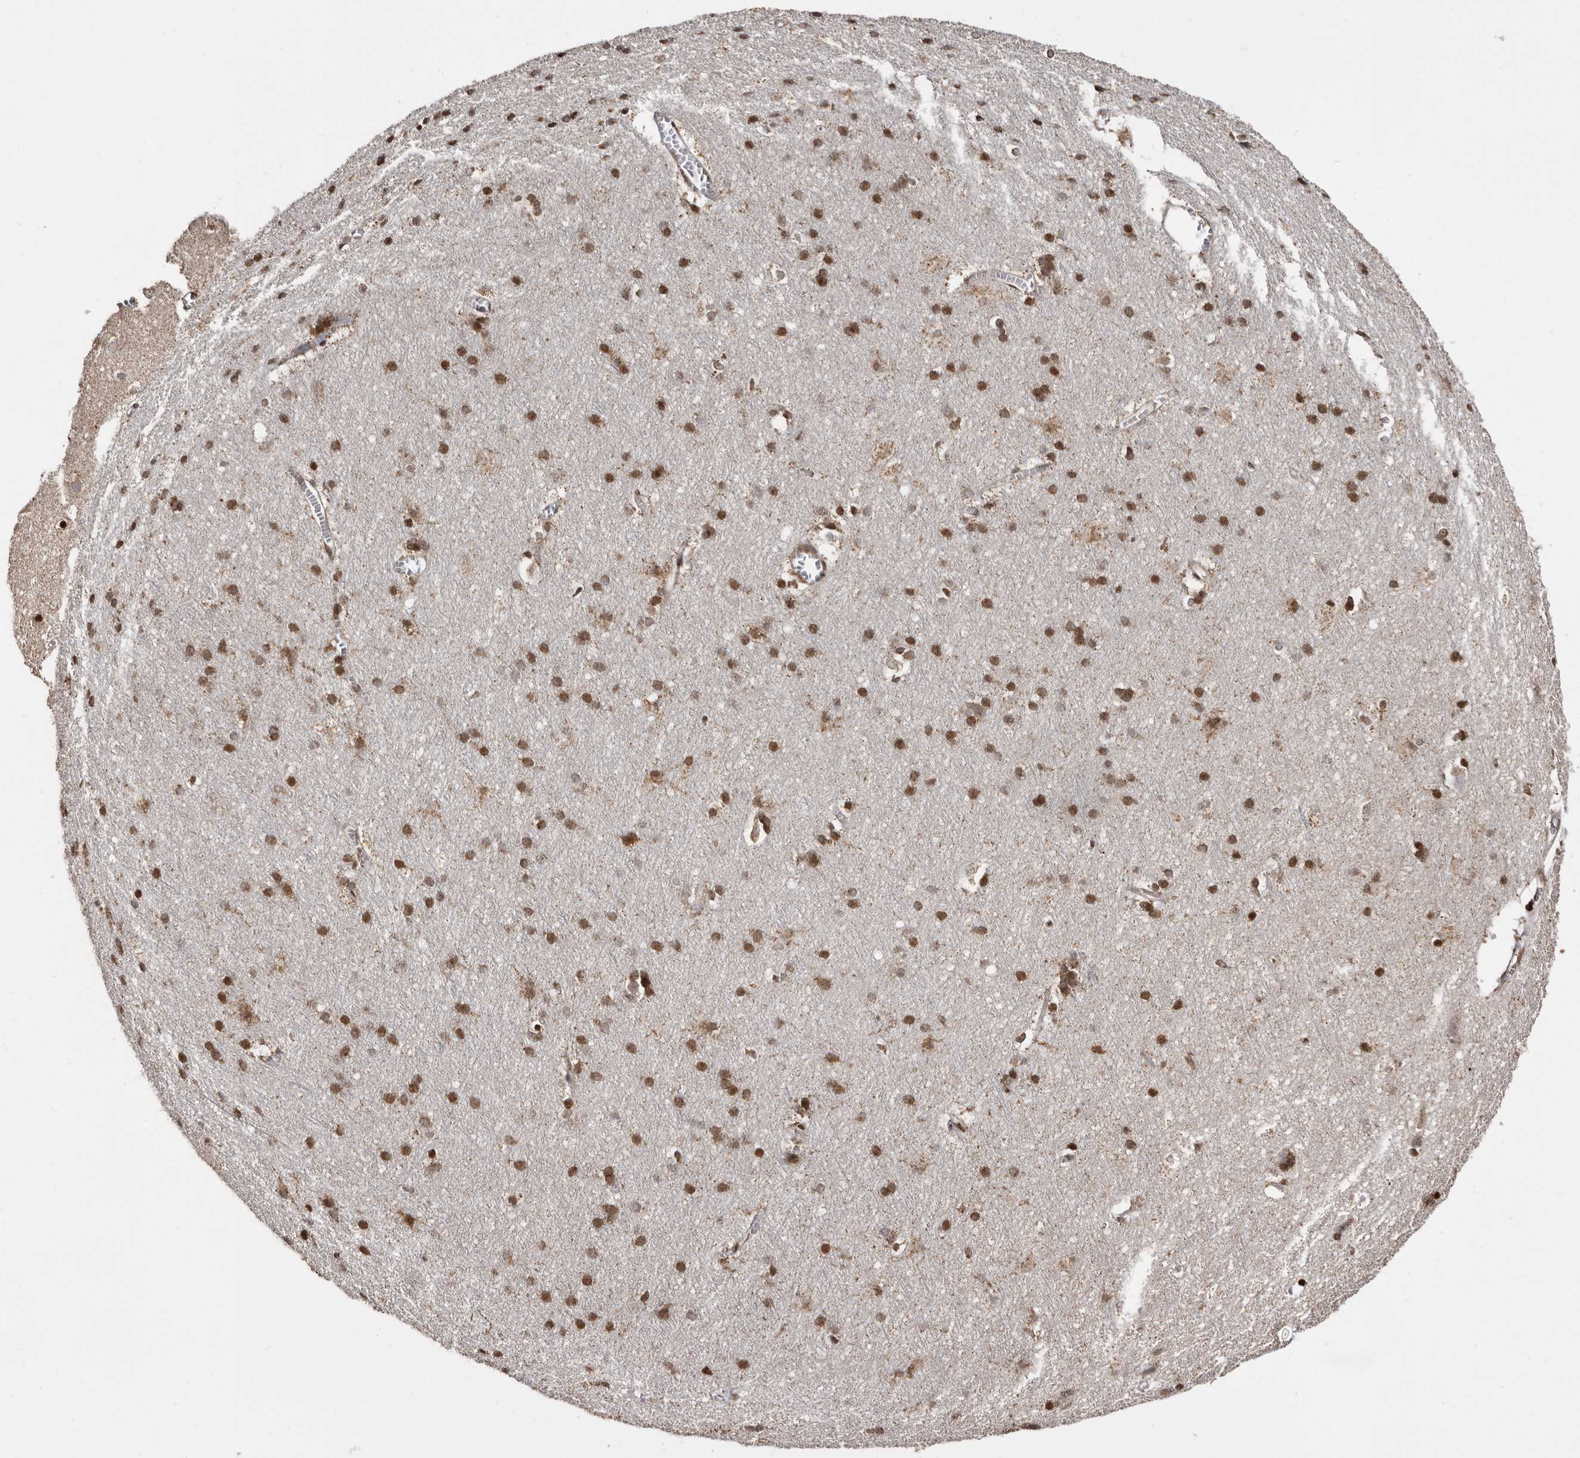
{"staining": {"intensity": "moderate", "quantity": ">75%", "location": "cytoplasmic/membranous,nuclear"}, "tissue": "cerebral cortex", "cell_type": "Endothelial cells", "image_type": "normal", "snomed": [{"axis": "morphology", "description": "Normal tissue, NOS"}, {"axis": "topography", "description": "Cerebral cortex"}], "caption": "Endothelial cells show moderate cytoplasmic/membranous,nuclear staining in approximately >75% of cells in normal cerebral cortex.", "gene": "CCDC190", "patient": {"sex": "male", "age": 54}}